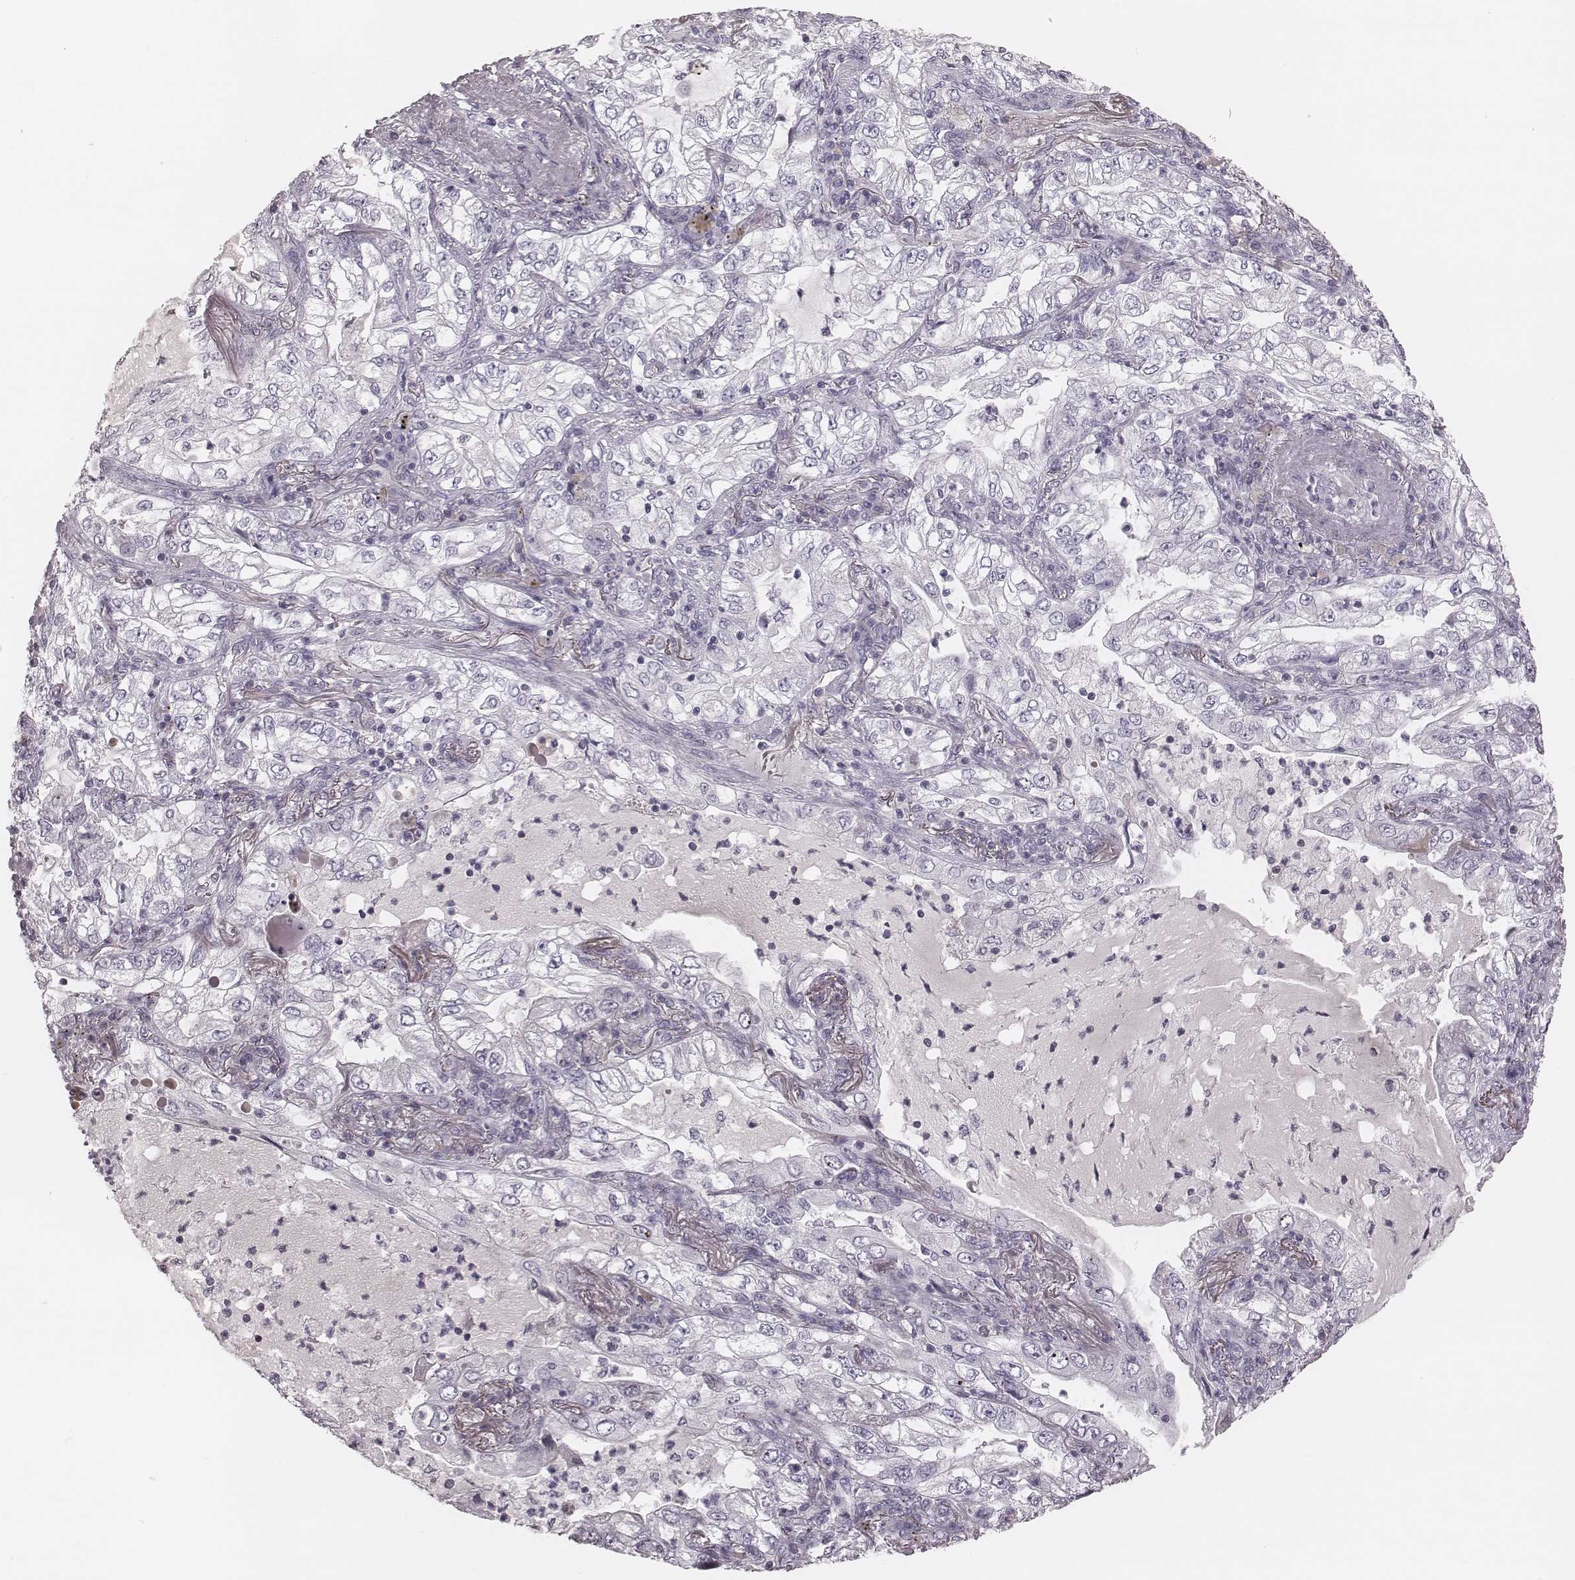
{"staining": {"intensity": "negative", "quantity": "none", "location": "none"}, "tissue": "lung cancer", "cell_type": "Tumor cells", "image_type": "cancer", "snomed": [{"axis": "morphology", "description": "Adenocarcinoma, NOS"}, {"axis": "topography", "description": "Lung"}], "caption": "Tumor cells are negative for brown protein staining in lung cancer.", "gene": "S100Z", "patient": {"sex": "female", "age": 73}}